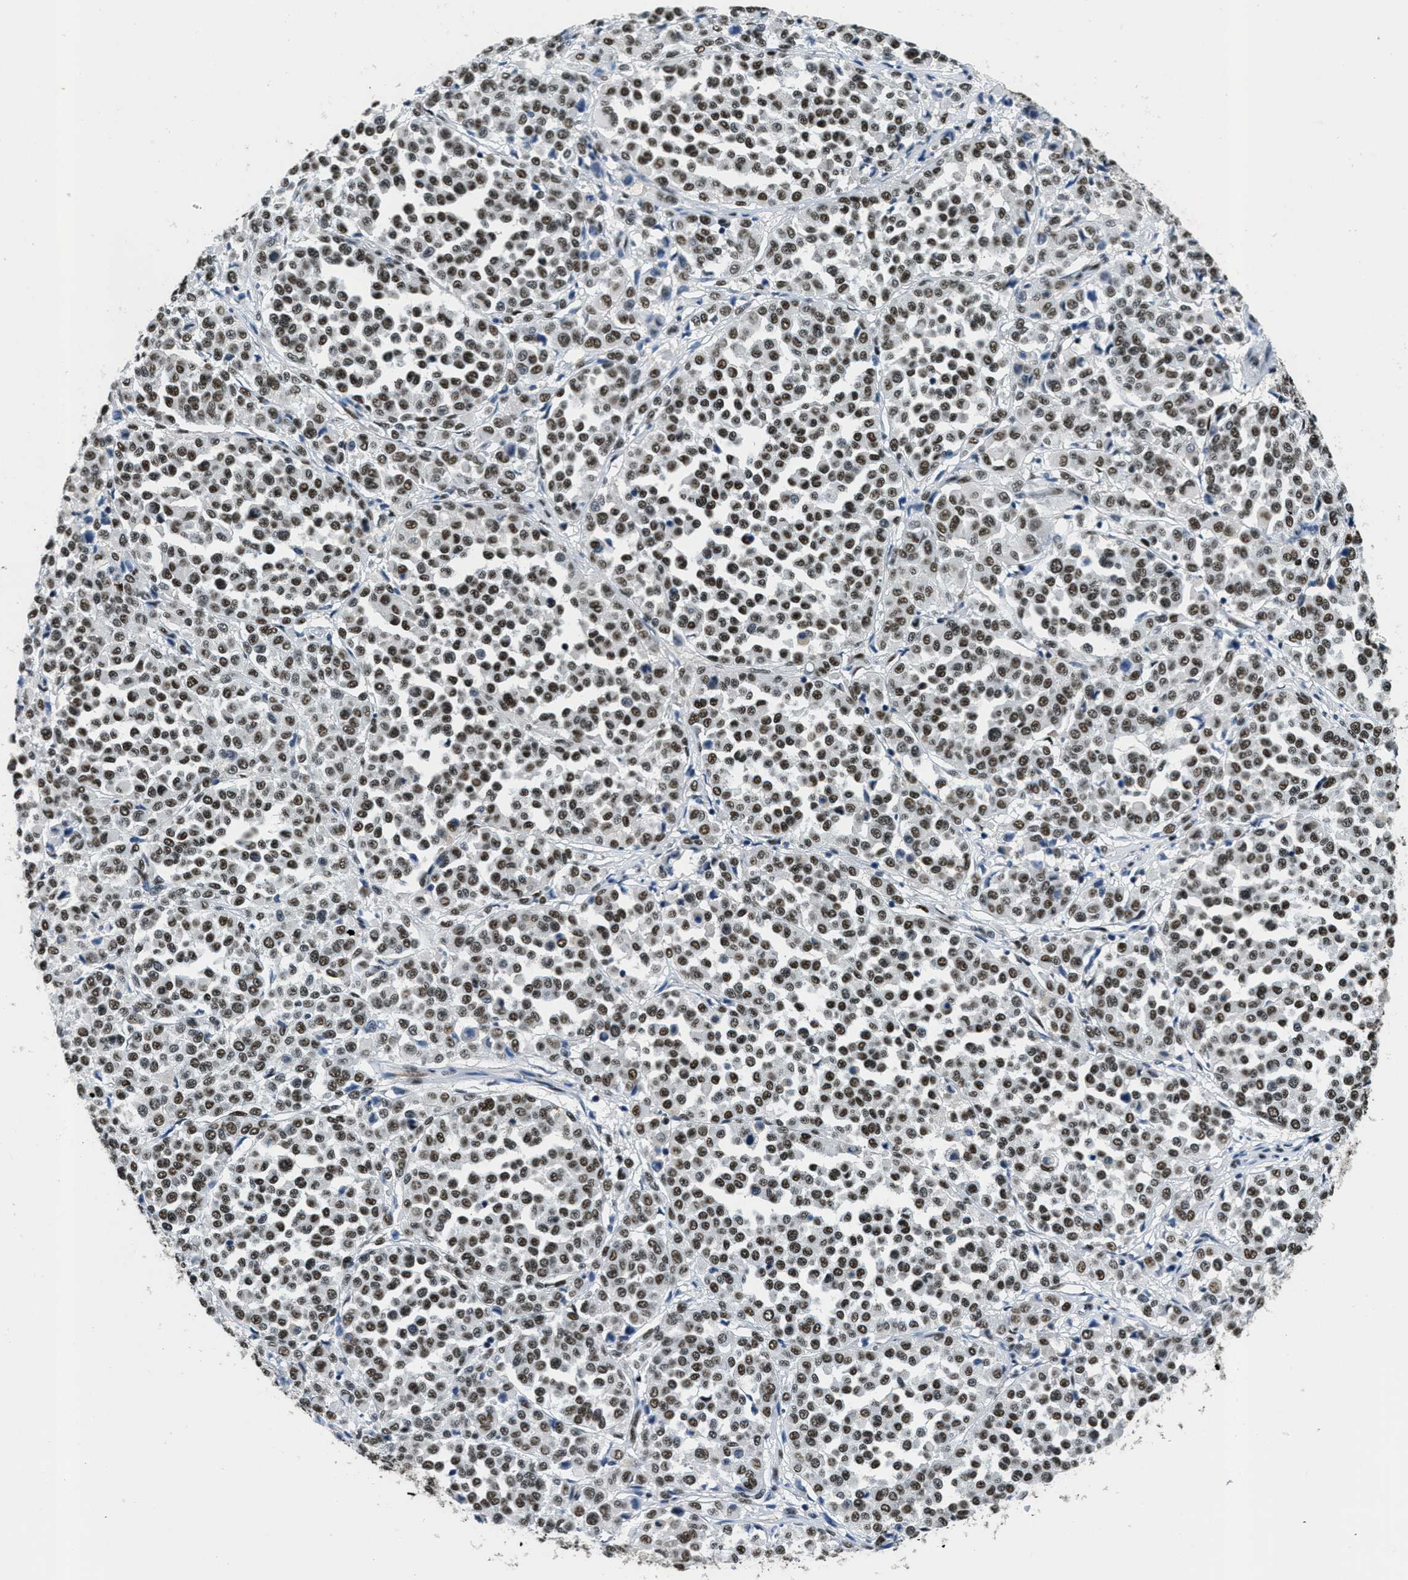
{"staining": {"intensity": "strong", "quantity": ">75%", "location": "nuclear"}, "tissue": "melanoma", "cell_type": "Tumor cells", "image_type": "cancer", "snomed": [{"axis": "morphology", "description": "Malignant melanoma, Metastatic site"}, {"axis": "topography", "description": "Pancreas"}], "caption": "Melanoma tissue reveals strong nuclear staining in approximately >75% of tumor cells, visualized by immunohistochemistry.", "gene": "SSB", "patient": {"sex": "female", "age": 30}}